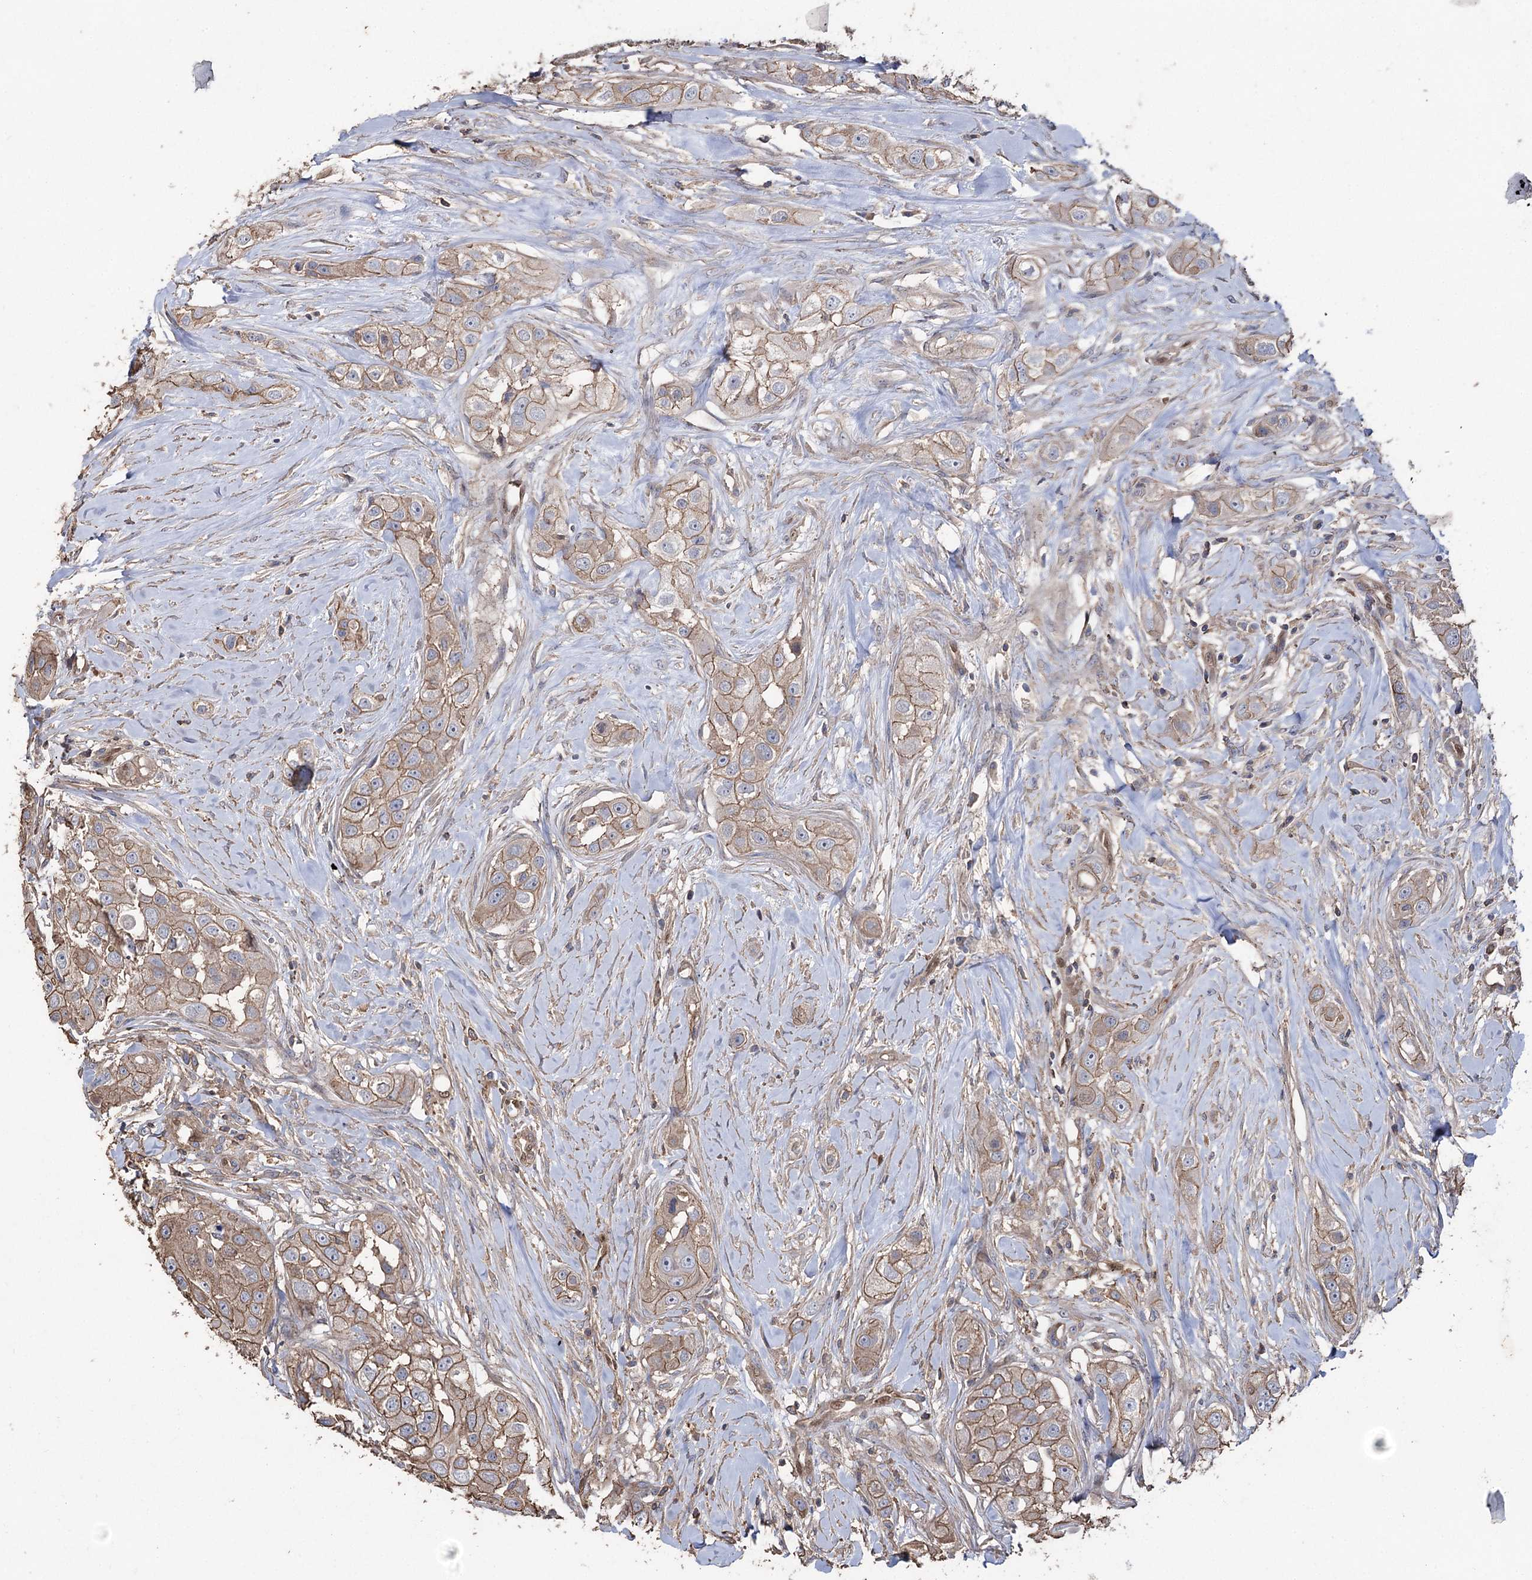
{"staining": {"intensity": "moderate", "quantity": ">75%", "location": "cytoplasmic/membranous"}, "tissue": "head and neck cancer", "cell_type": "Tumor cells", "image_type": "cancer", "snomed": [{"axis": "morphology", "description": "Normal tissue, NOS"}, {"axis": "morphology", "description": "Squamous cell carcinoma, NOS"}, {"axis": "topography", "description": "Skeletal muscle"}, {"axis": "topography", "description": "Head-Neck"}], "caption": "Head and neck cancer (squamous cell carcinoma) was stained to show a protein in brown. There is medium levels of moderate cytoplasmic/membranous expression in about >75% of tumor cells.", "gene": "FAM13B", "patient": {"sex": "male", "age": 51}}